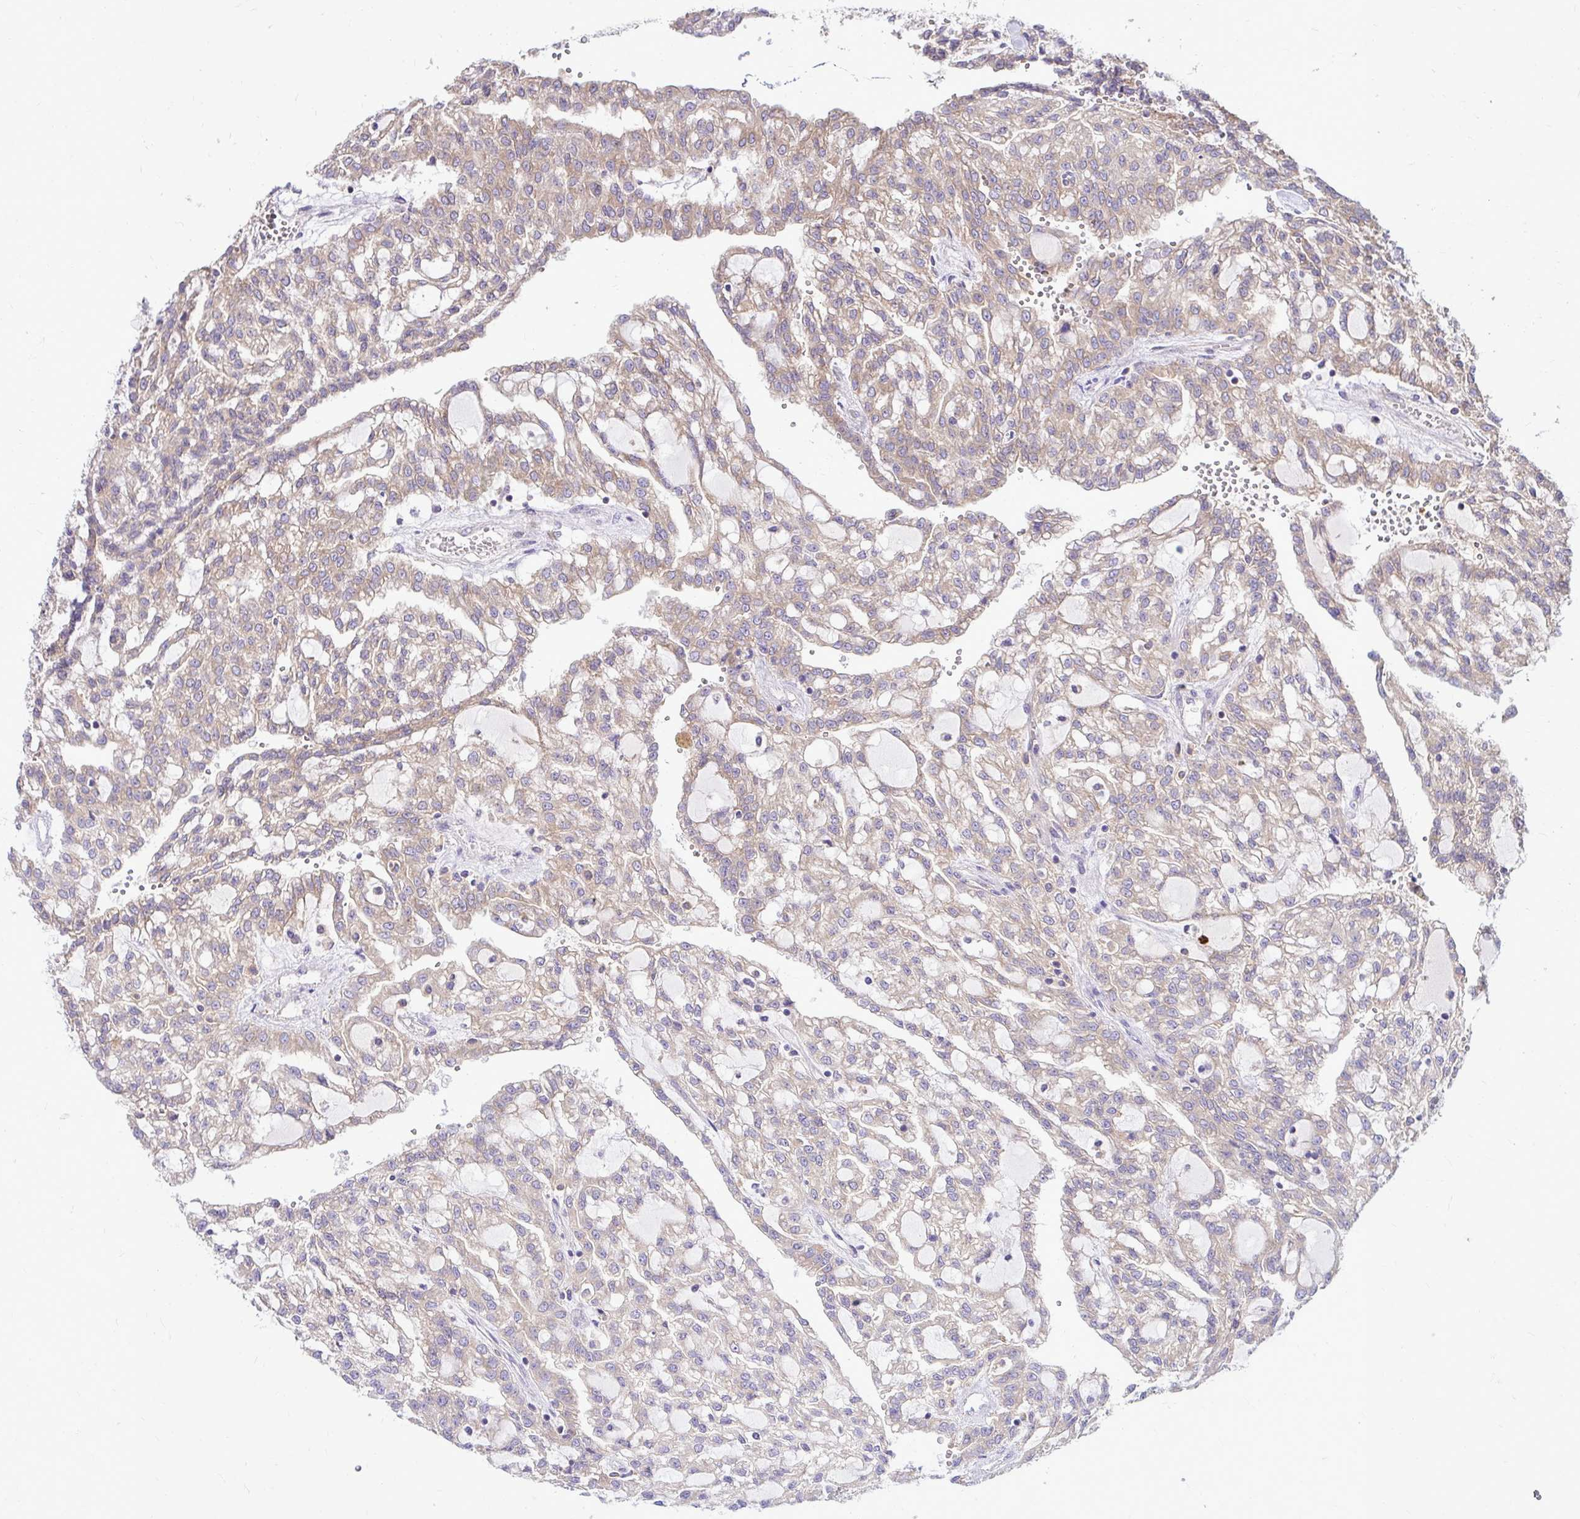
{"staining": {"intensity": "weak", "quantity": "25%-75%", "location": "cytoplasmic/membranous"}, "tissue": "renal cancer", "cell_type": "Tumor cells", "image_type": "cancer", "snomed": [{"axis": "morphology", "description": "Adenocarcinoma, NOS"}, {"axis": "topography", "description": "Kidney"}], "caption": "An immunohistochemistry (IHC) micrograph of tumor tissue is shown. Protein staining in brown highlights weak cytoplasmic/membranous positivity in renal cancer (adenocarcinoma) within tumor cells. (IHC, brightfield microscopy, high magnification).", "gene": "FMR1", "patient": {"sex": "male", "age": 63}}